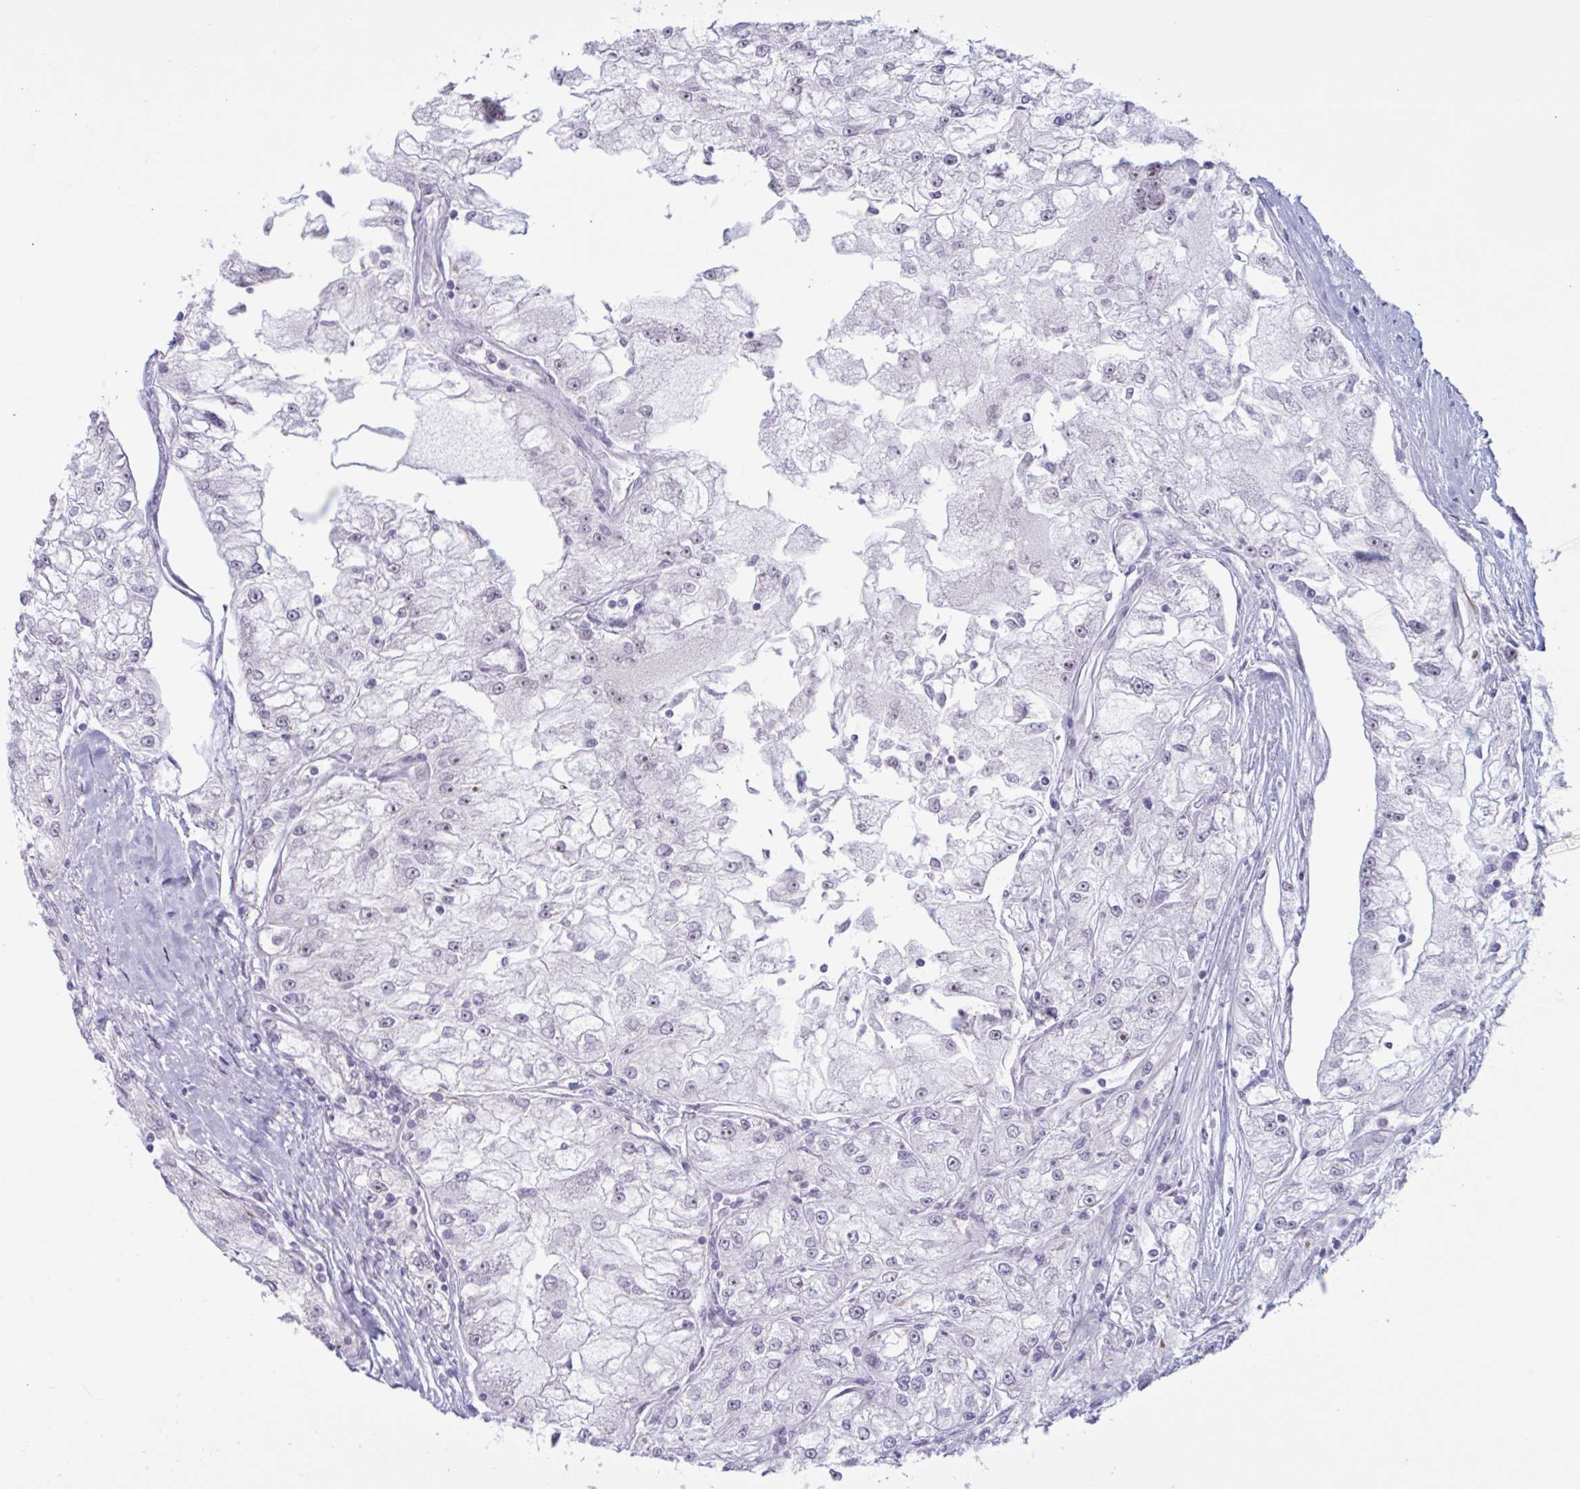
{"staining": {"intensity": "negative", "quantity": "none", "location": "none"}, "tissue": "renal cancer", "cell_type": "Tumor cells", "image_type": "cancer", "snomed": [{"axis": "morphology", "description": "Adenocarcinoma, NOS"}, {"axis": "topography", "description": "Kidney"}], "caption": "Tumor cells are negative for brown protein staining in renal cancer (adenocarcinoma).", "gene": "PRMT6", "patient": {"sex": "female", "age": 72}}